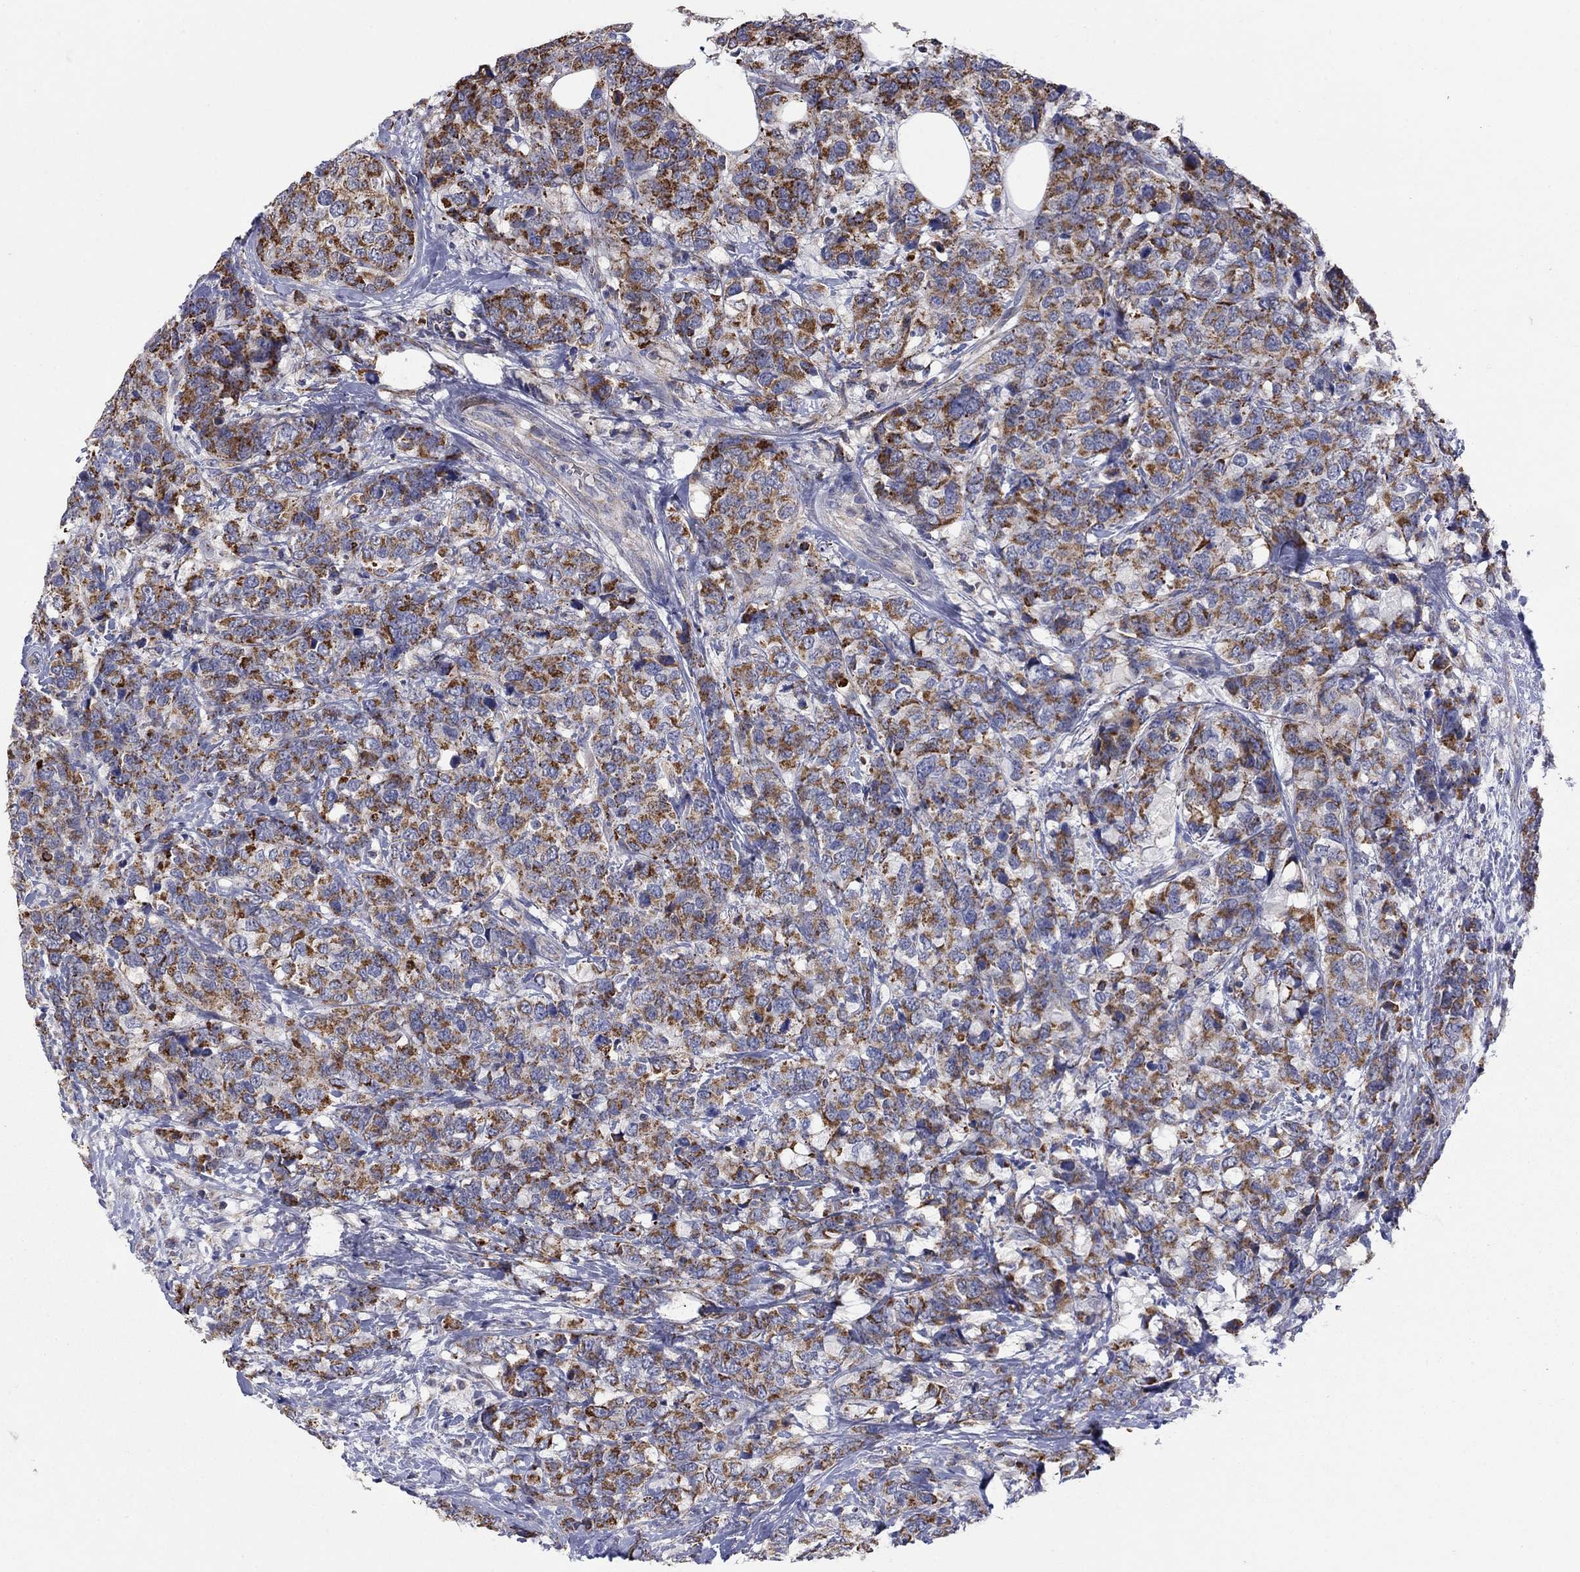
{"staining": {"intensity": "strong", "quantity": "25%-75%", "location": "cytoplasmic/membranous"}, "tissue": "breast cancer", "cell_type": "Tumor cells", "image_type": "cancer", "snomed": [{"axis": "morphology", "description": "Lobular carcinoma"}, {"axis": "topography", "description": "Breast"}], "caption": "Lobular carcinoma (breast) stained for a protein (brown) exhibits strong cytoplasmic/membranous positive staining in approximately 25%-75% of tumor cells.", "gene": "HPS5", "patient": {"sex": "female", "age": 59}}